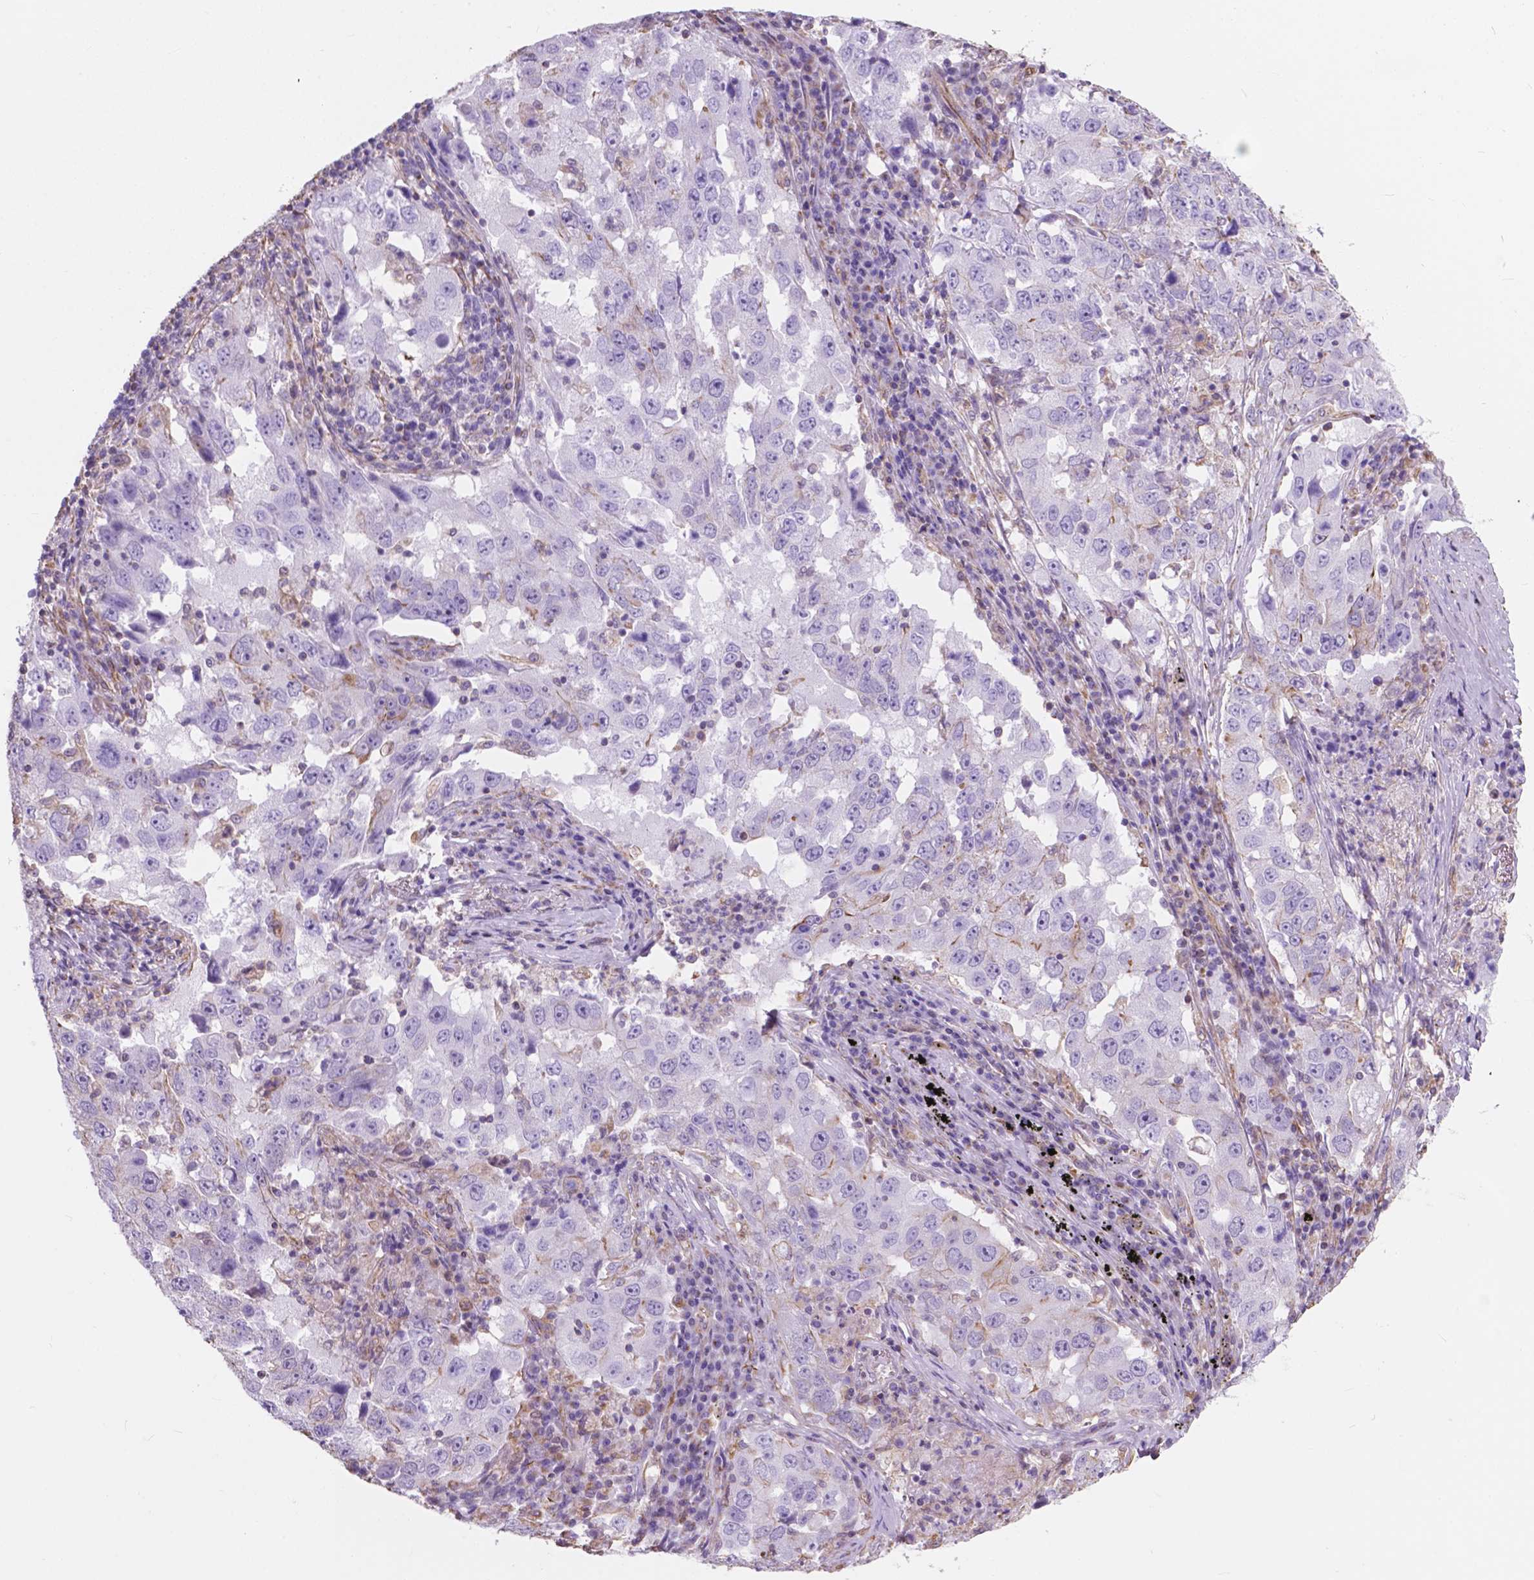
{"staining": {"intensity": "negative", "quantity": "none", "location": "none"}, "tissue": "lung cancer", "cell_type": "Tumor cells", "image_type": "cancer", "snomed": [{"axis": "morphology", "description": "Adenocarcinoma, NOS"}, {"axis": "topography", "description": "Lung"}], "caption": "Photomicrograph shows no protein expression in tumor cells of lung cancer (adenocarcinoma) tissue.", "gene": "AMOT", "patient": {"sex": "male", "age": 73}}